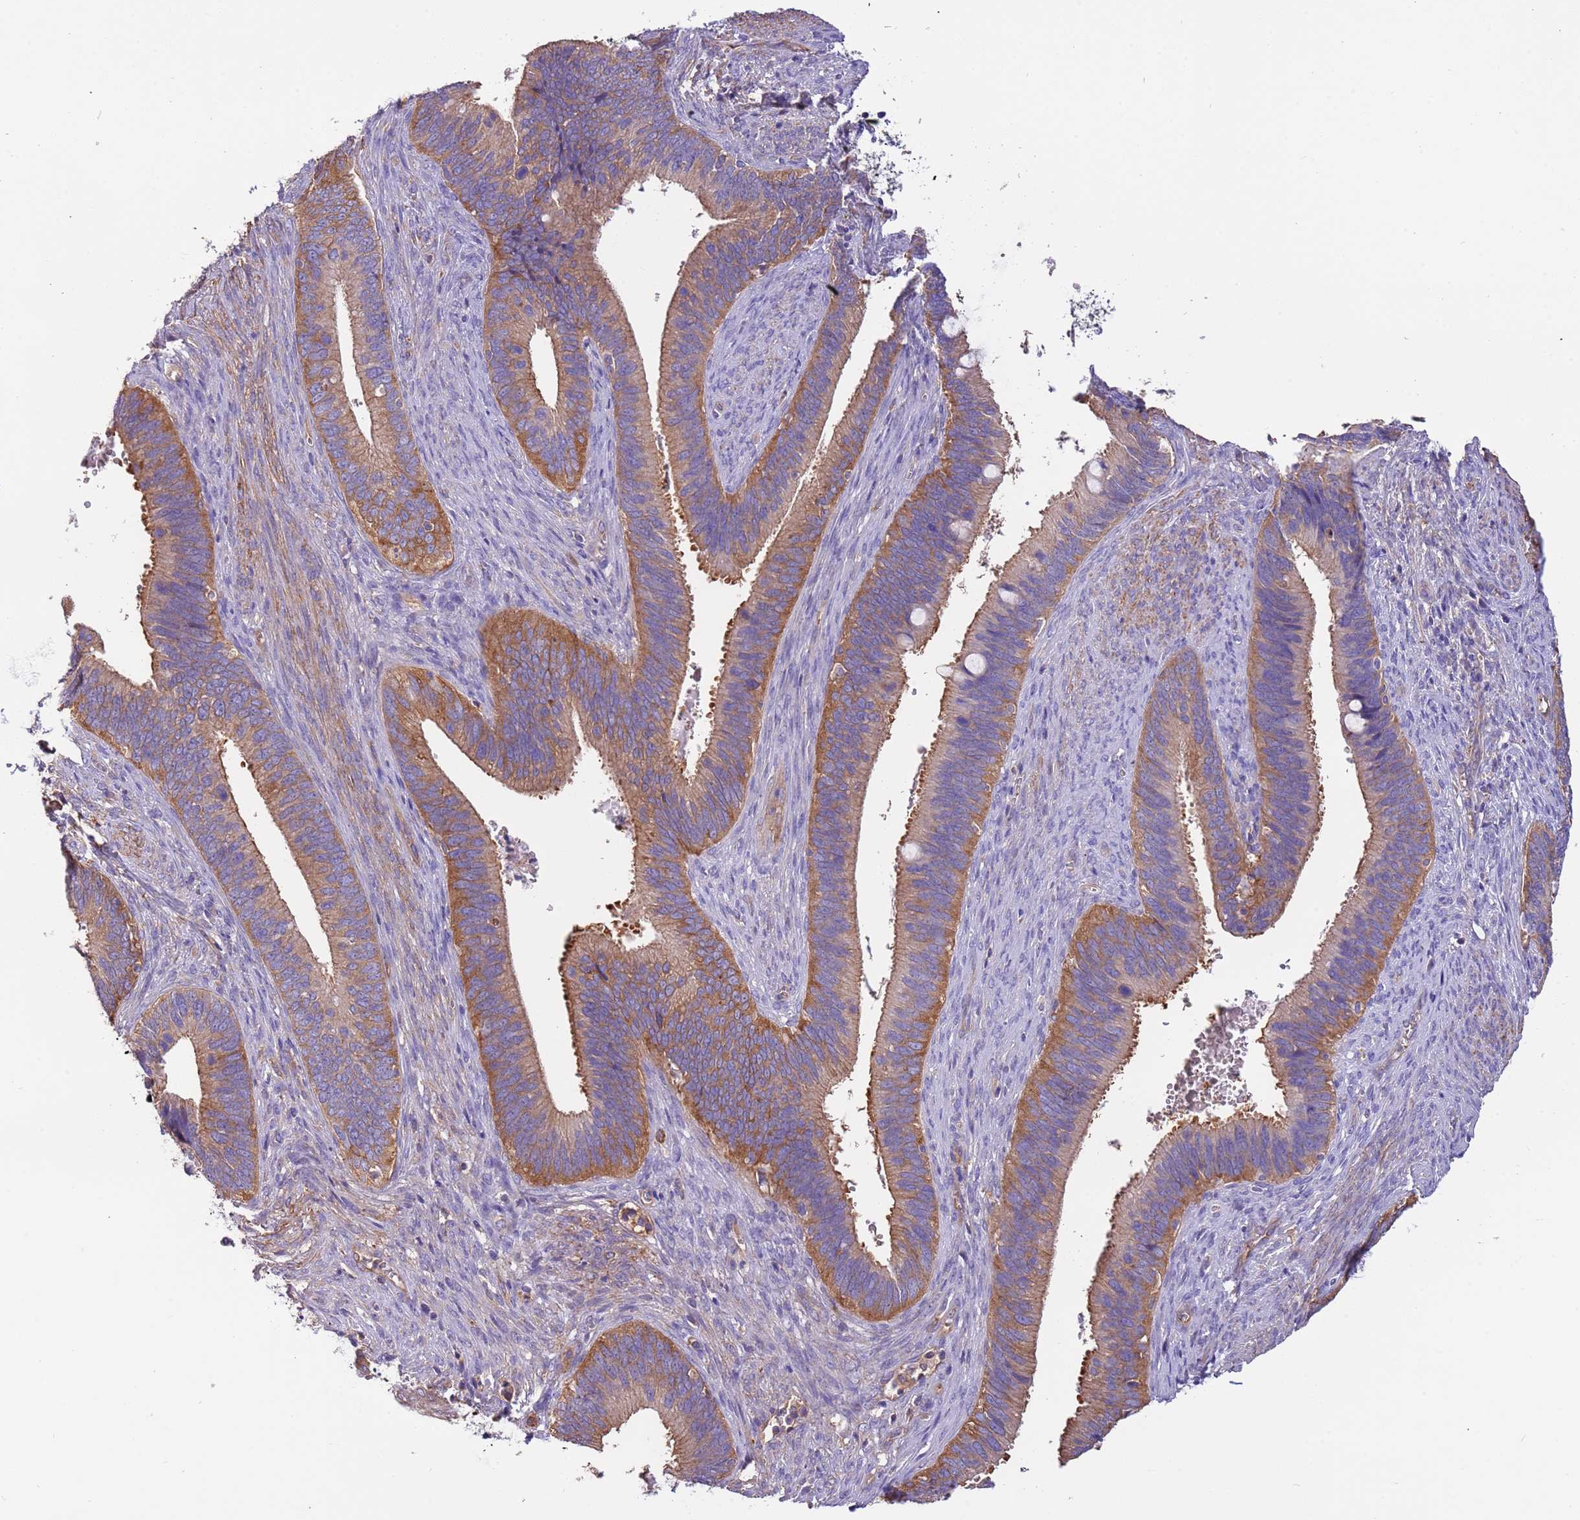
{"staining": {"intensity": "strong", "quantity": ">75%", "location": "cytoplasmic/membranous"}, "tissue": "cervical cancer", "cell_type": "Tumor cells", "image_type": "cancer", "snomed": [{"axis": "morphology", "description": "Adenocarcinoma, NOS"}, {"axis": "topography", "description": "Cervix"}], "caption": "Tumor cells show high levels of strong cytoplasmic/membranous expression in about >75% of cells in cervical adenocarcinoma.", "gene": "NAALADL1", "patient": {"sex": "female", "age": 42}}